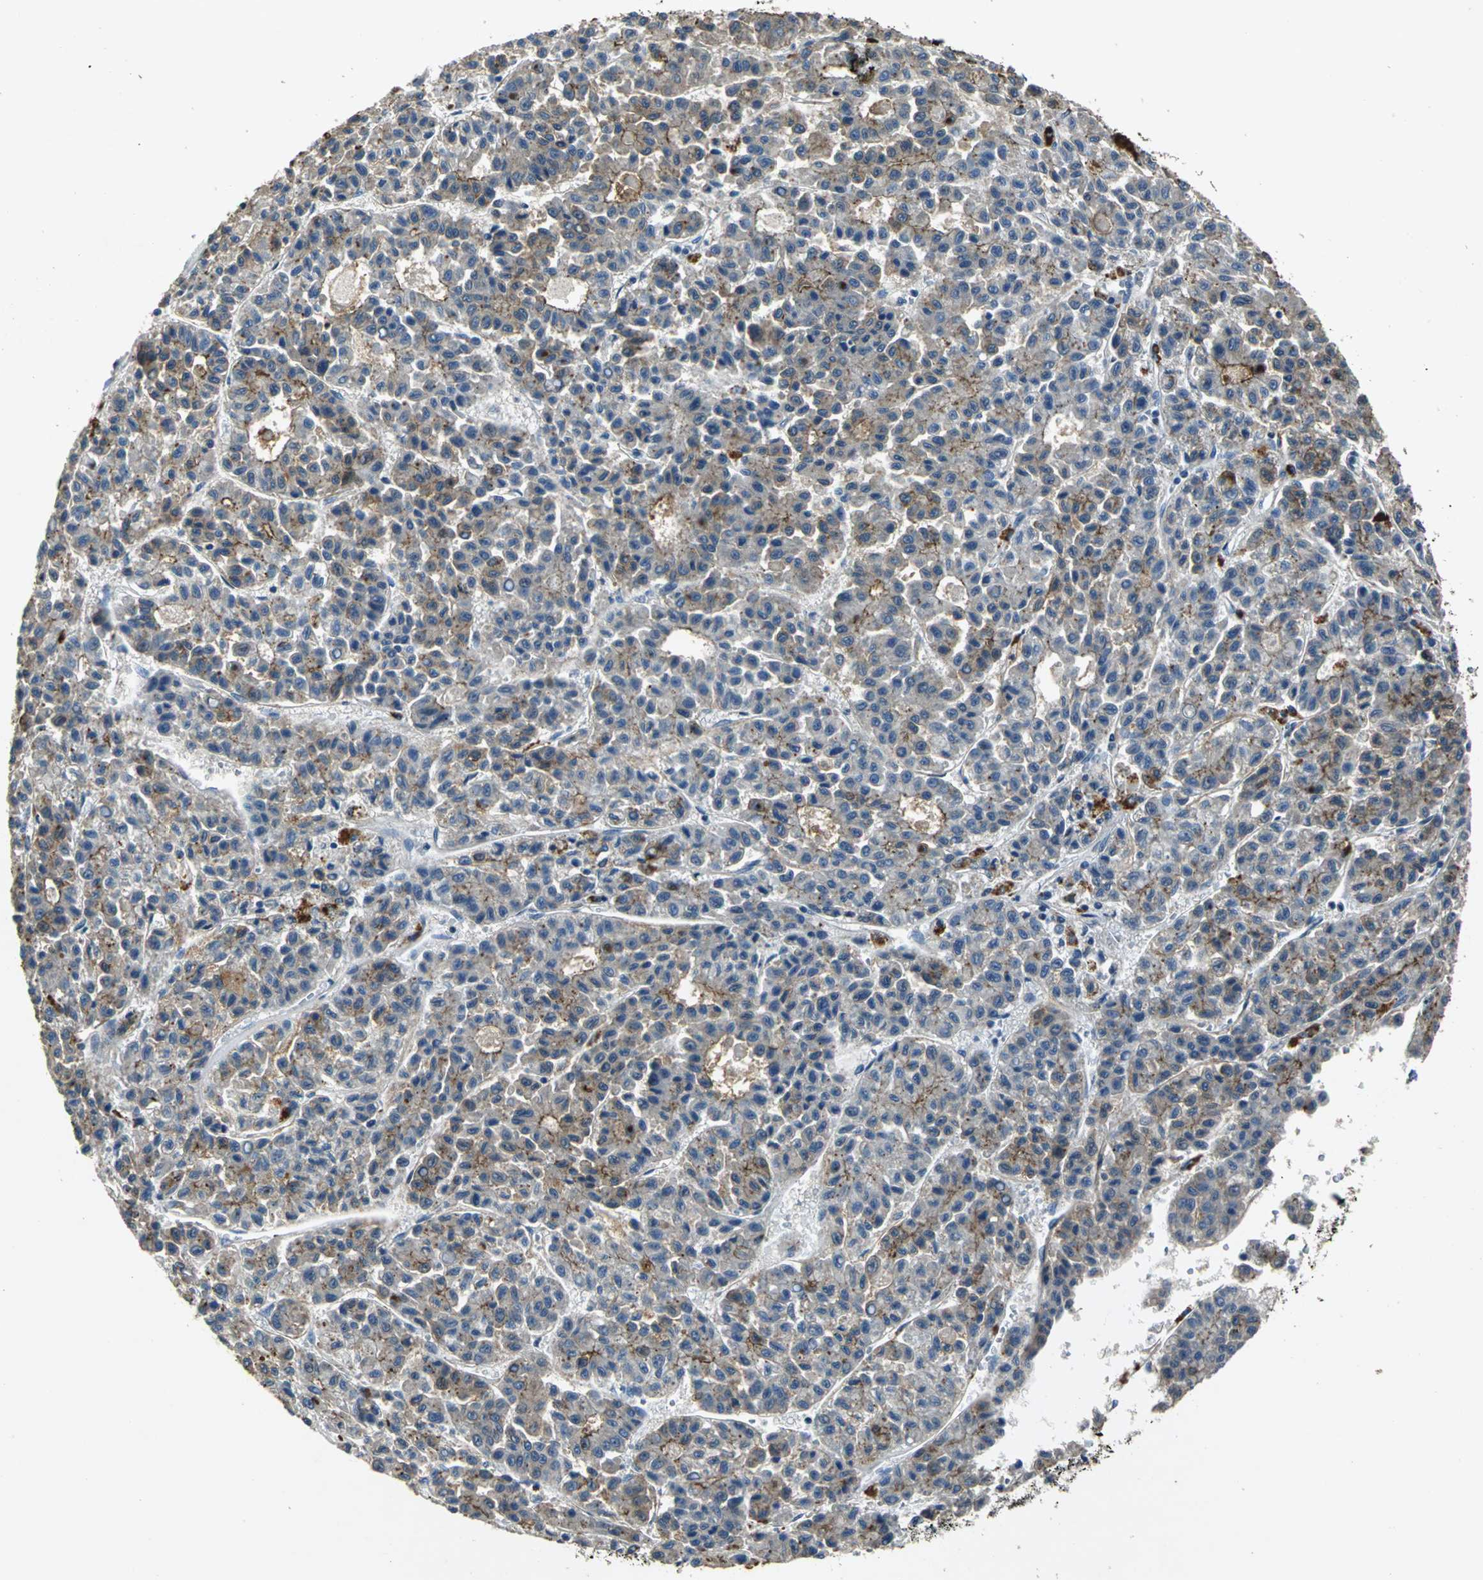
{"staining": {"intensity": "moderate", "quantity": ">75%", "location": "cytoplasmic/membranous"}, "tissue": "liver cancer", "cell_type": "Tumor cells", "image_type": "cancer", "snomed": [{"axis": "morphology", "description": "Carcinoma, Hepatocellular, NOS"}, {"axis": "topography", "description": "Liver"}], "caption": "Human liver hepatocellular carcinoma stained with a brown dye exhibits moderate cytoplasmic/membranous positive positivity in about >75% of tumor cells.", "gene": "OCLN", "patient": {"sex": "male", "age": 70}}